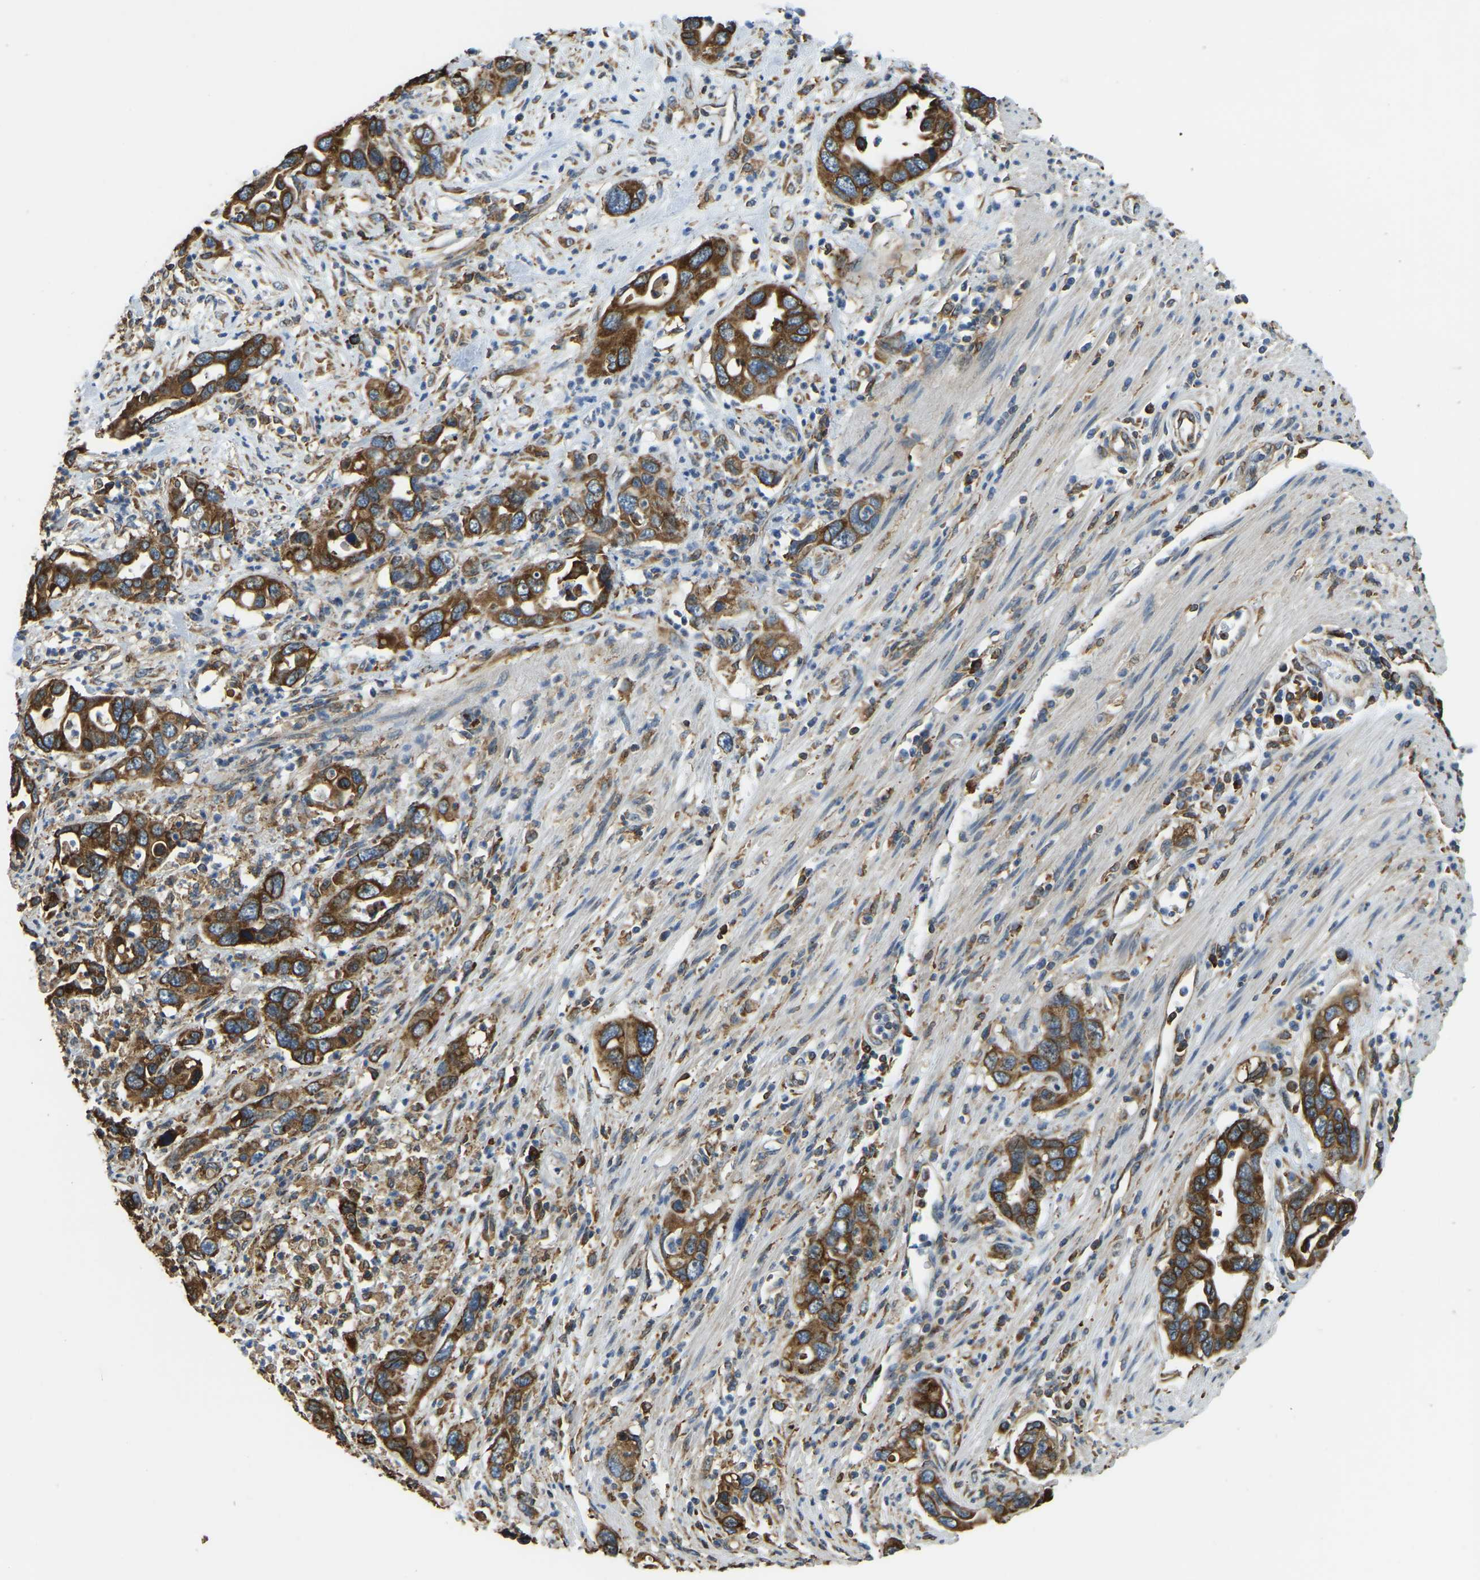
{"staining": {"intensity": "strong", "quantity": ">75%", "location": "cytoplasmic/membranous"}, "tissue": "pancreatic cancer", "cell_type": "Tumor cells", "image_type": "cancer", "snomed": [{"axis": "morphology", "description": "Adenocarcinoma, NOS"}, {"axis": "topography", "description": "Pancreas"}], "caption": "This is an image of IHC staining of pancreatic cancer (adenocarcinoma), which shows strong positivity in the cytoplasmic/membranous of tumor cells.", "gene": "RNF115", "patient": {"sex": "female", "age": 70}}